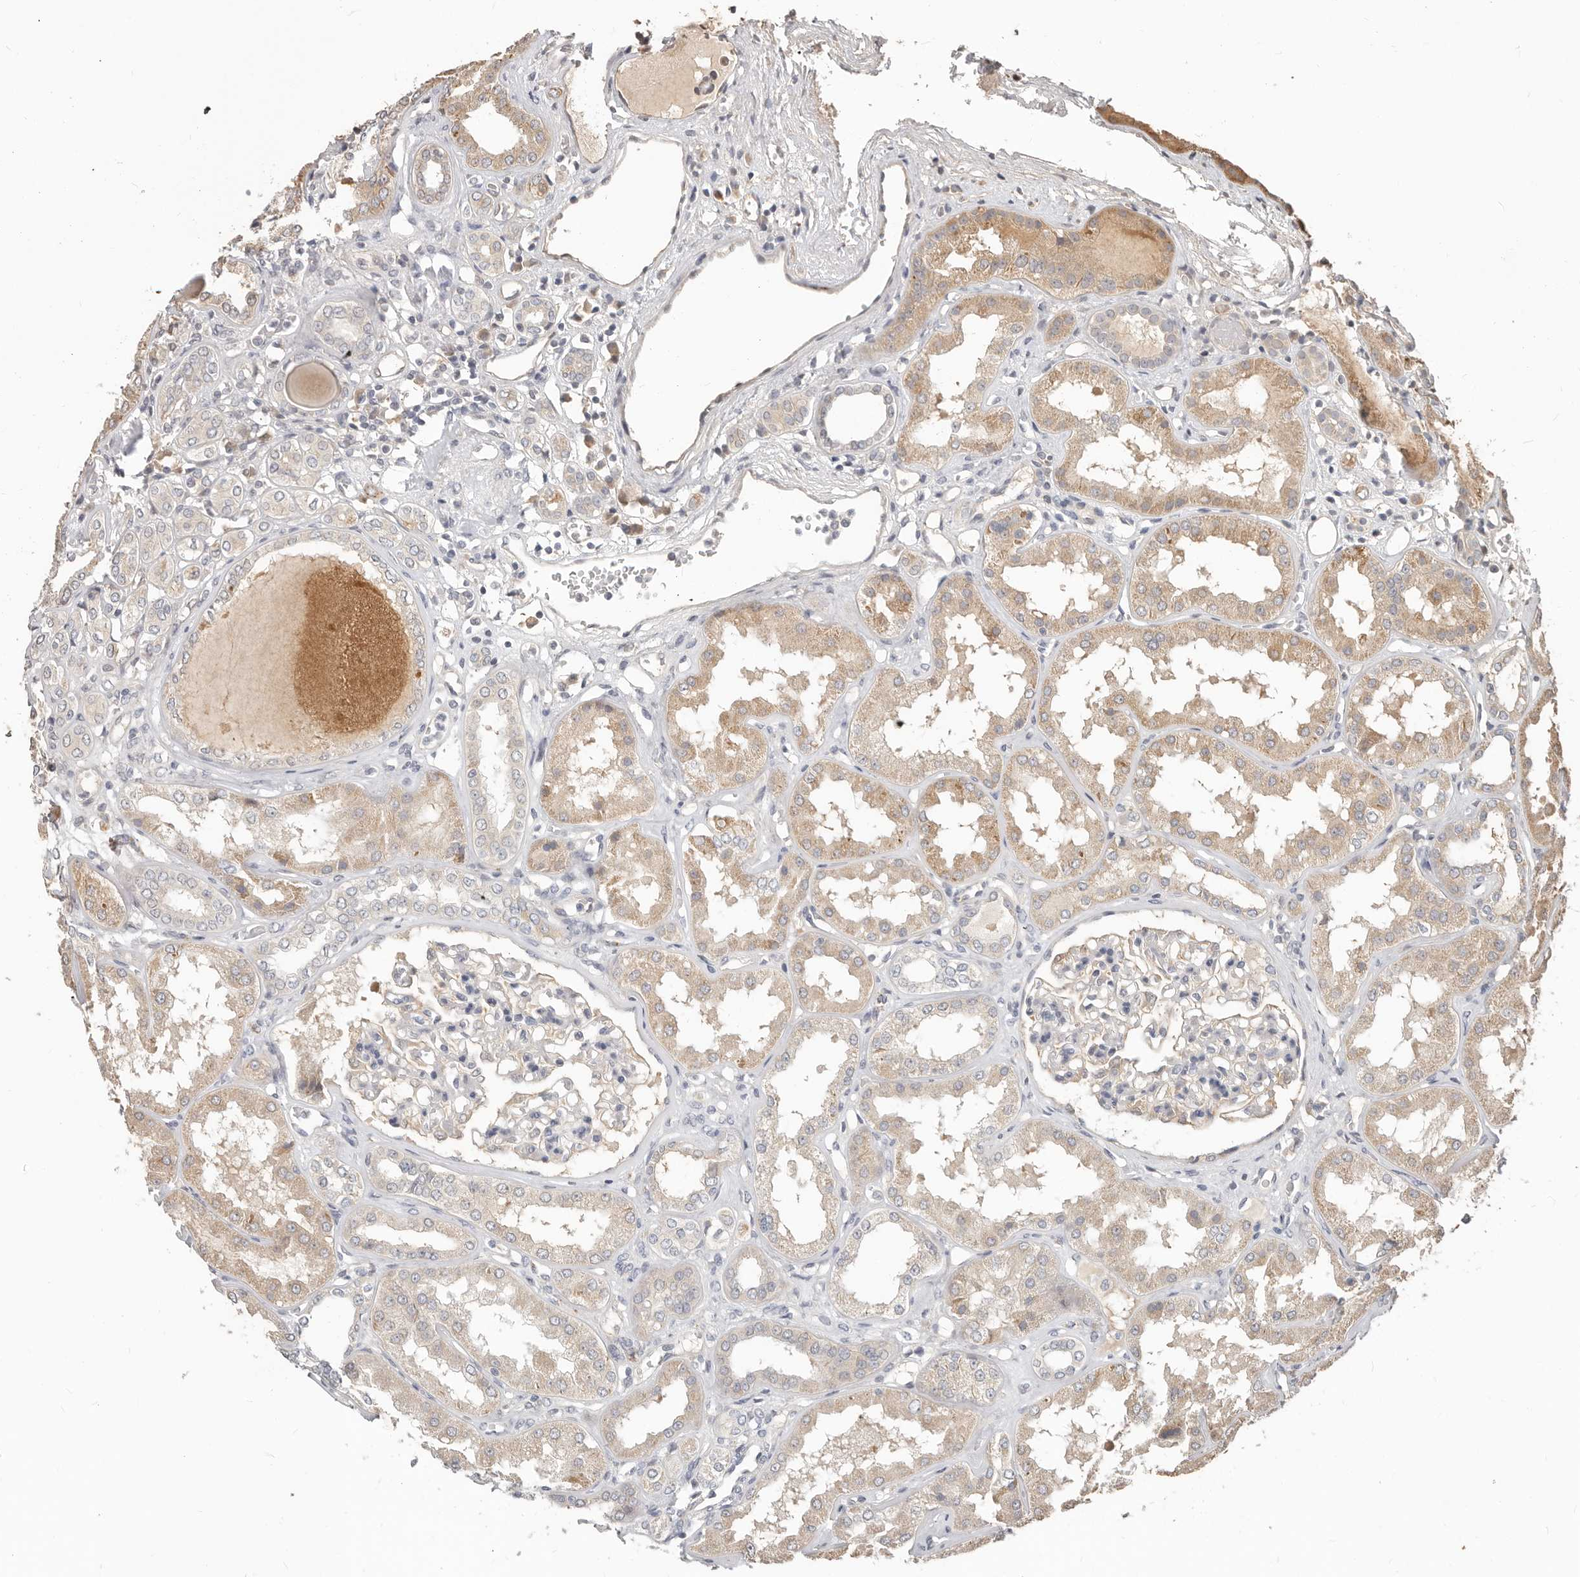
{"staining": {"intensity": "negative", "quantity": "none", "location": "none"}, "tissue": "kidney", "cell_type": "Cells in glomeruli", "image_type": "normal", "snomed": [{"axis": "morphology", "description": "Normal tissue, NOS"}, {"axis": "topography", "description": "Kidney"}], "caption": "The image displays no significant staining in cells in glomeruli of kidney. (Brightfield microscopy of DAB IHC at high magnification).", "gene": "MTFR2", "patient": {"sex": "female", "age": 56}}